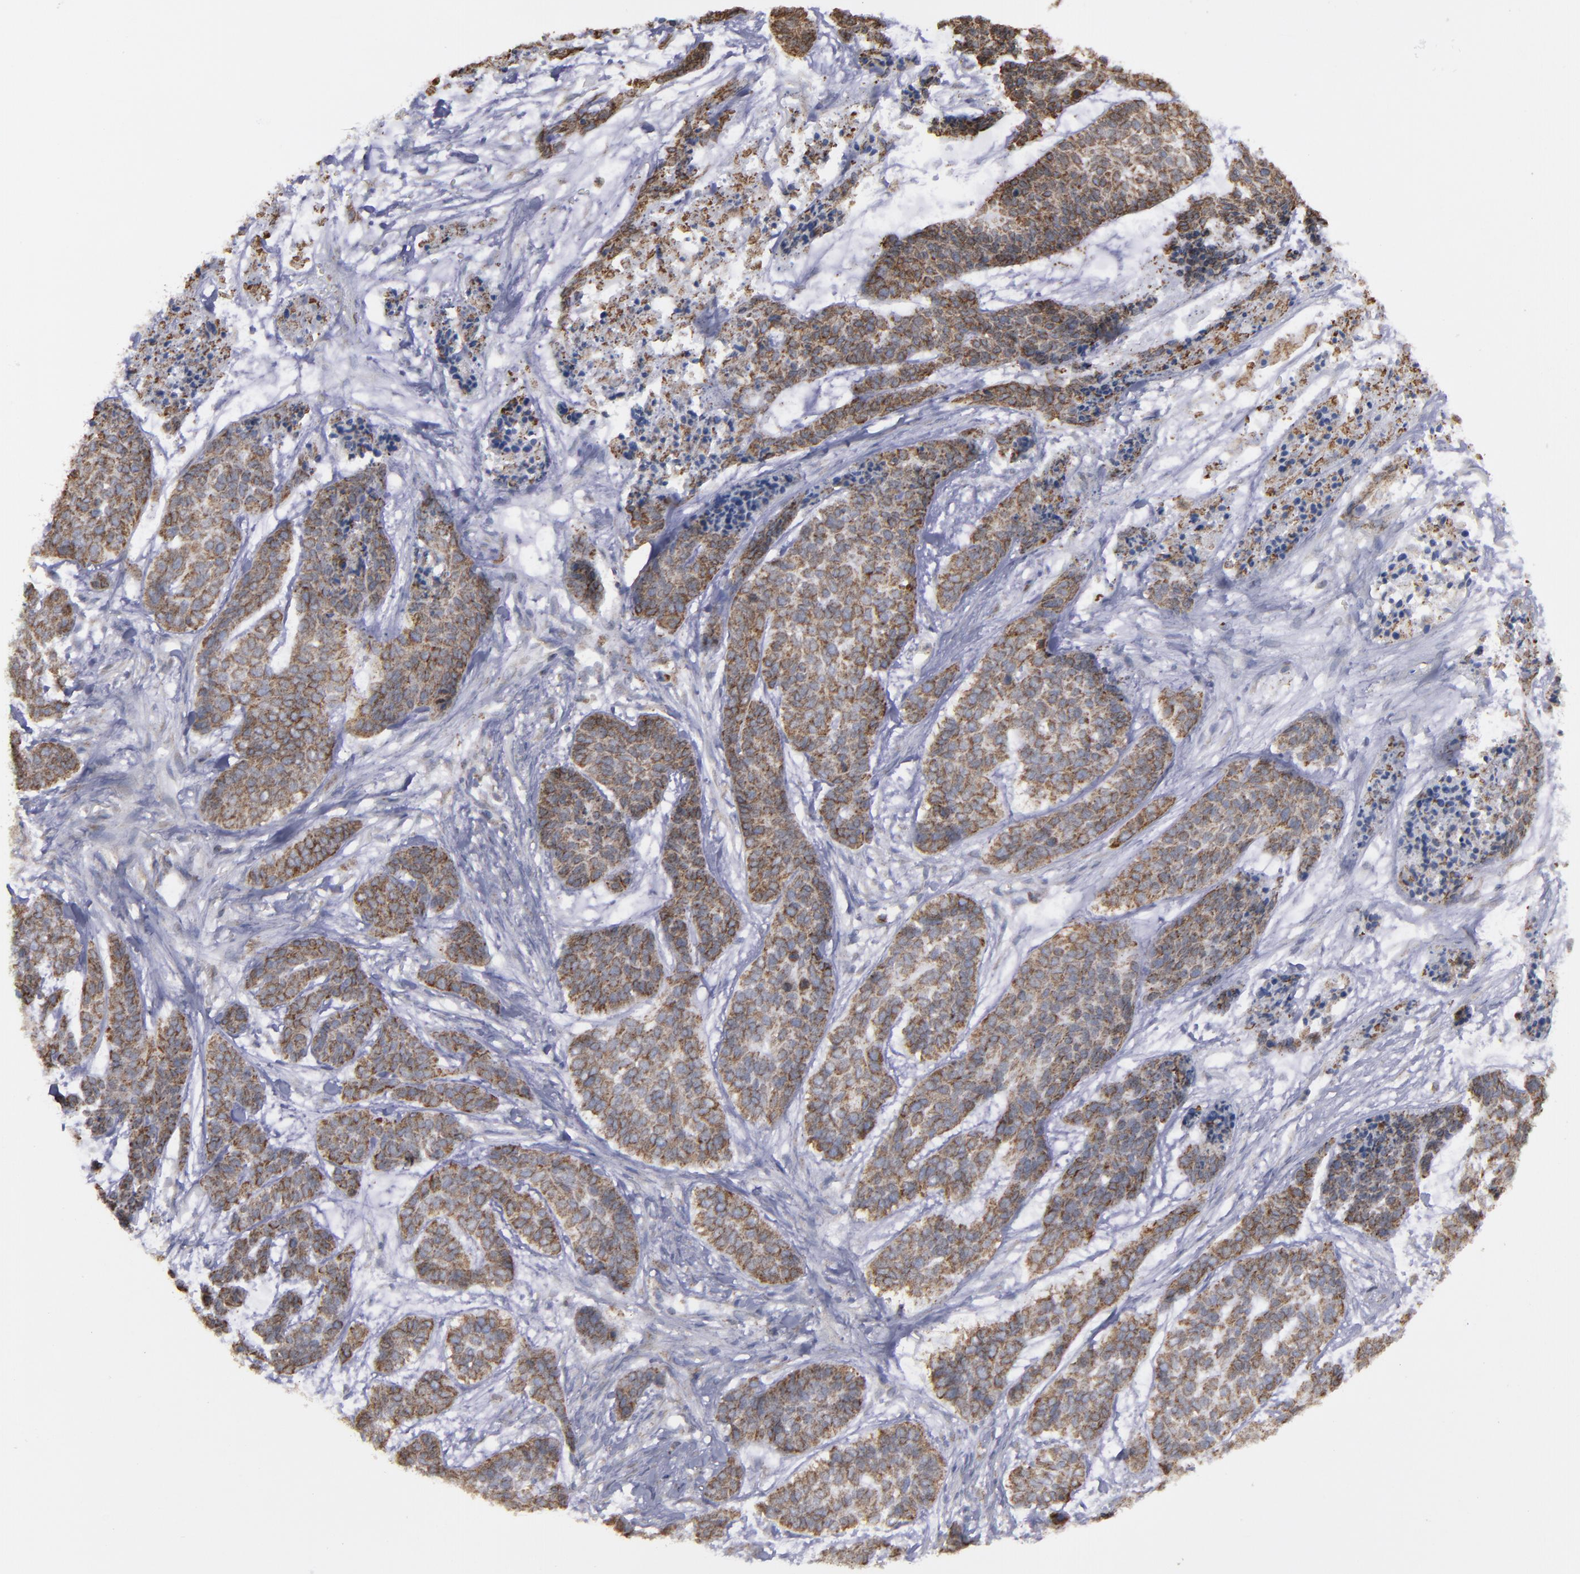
{"staining": {"intensity": "moderate", "quantity": "25%-75%", "location": "cytoplasmic/membranous"}, "tissue": "skin cancer", "cell_type": "Tumor cells", "image_type": "cancer", "snomed": [{"axis": "morphology", "description": "Basal cell carcinoma"}, {"axis": "topography", "description": "Skin"}], "caption": "Protein analysis of skin cancer tissue demonstrates moderate cytoplasmic/membranous staining in about 25%-75% of tumor cells.", "gene": "ERLIN2", "patient": {"sex": "female", "age": 64}}